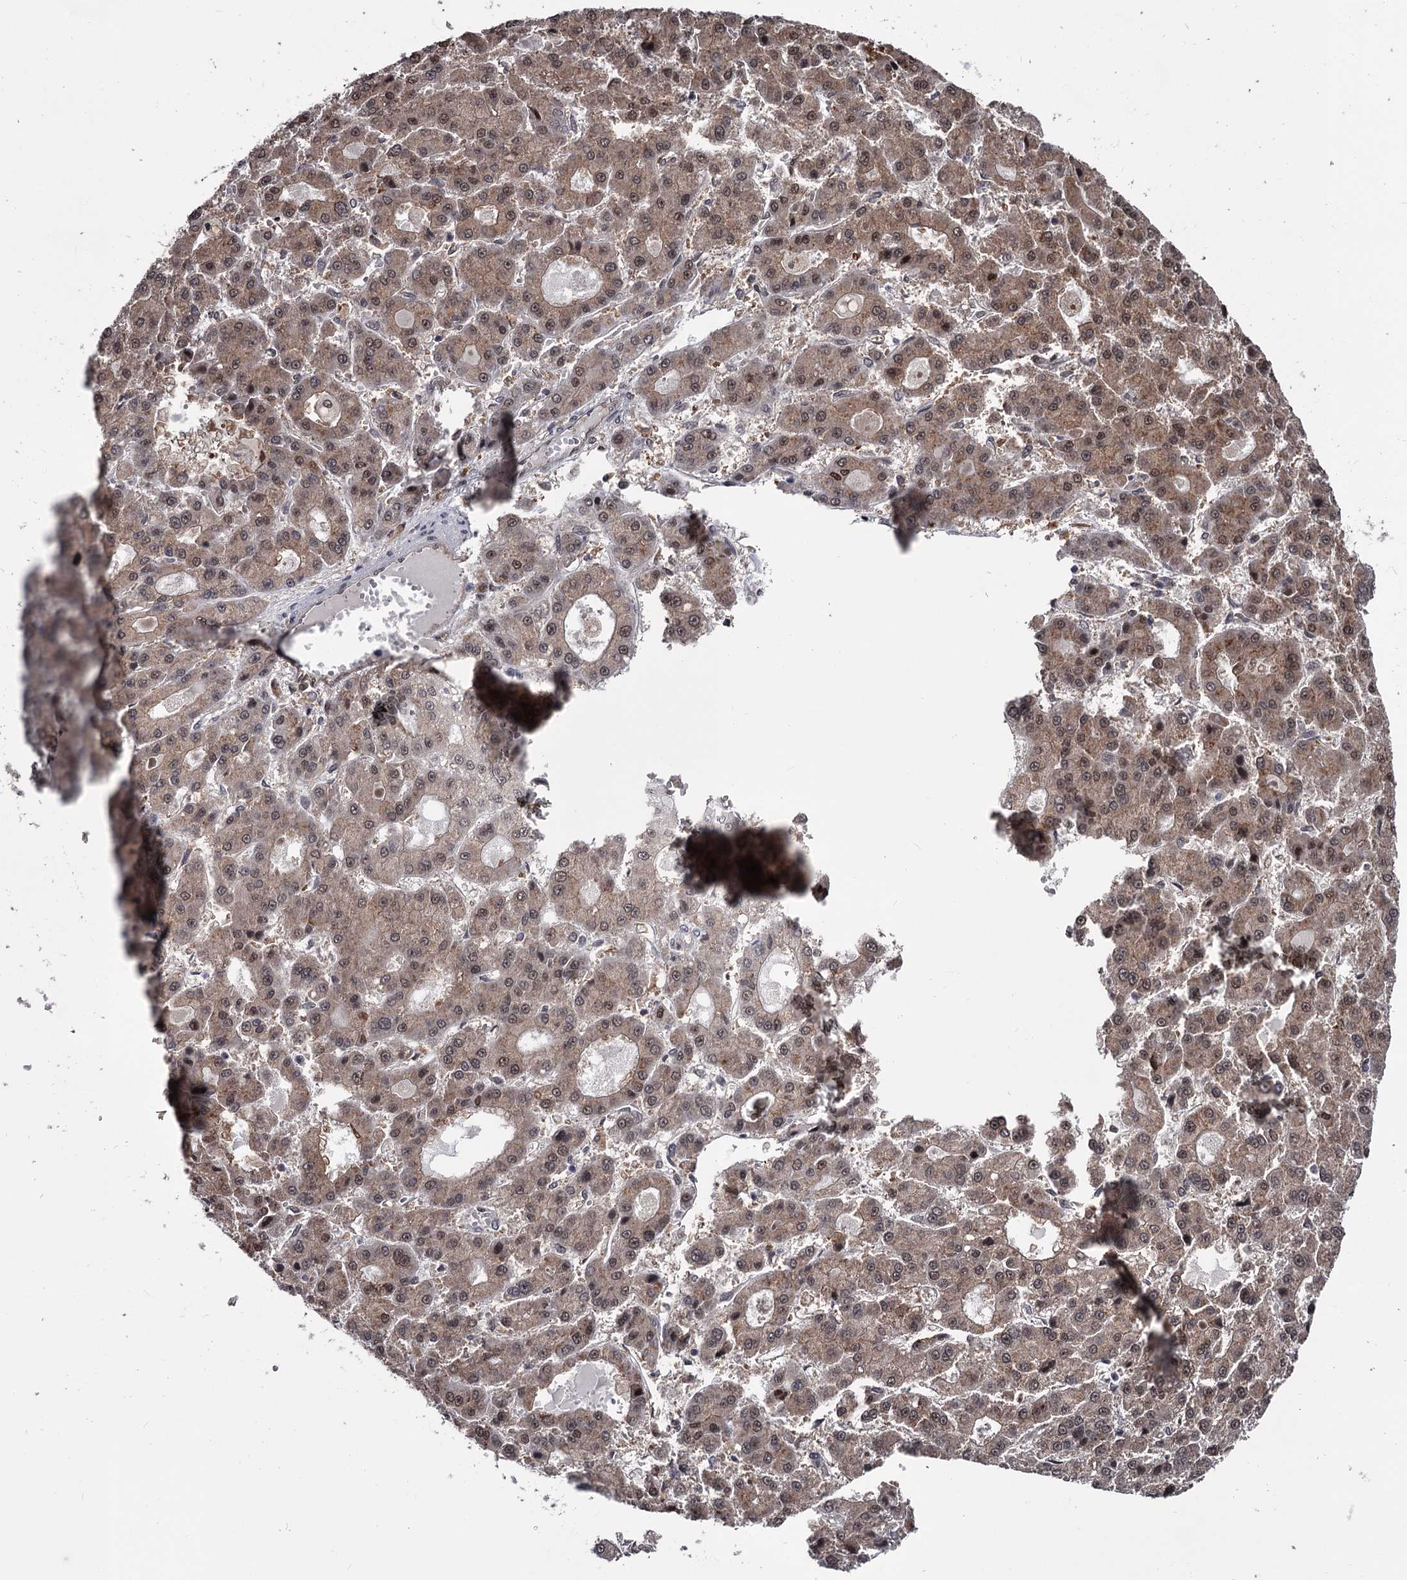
{"staining": {"intensity": "weak", "quantity": ">75%", "location": "cytoplasmic/membranous,nuclear"}, "tissue": "liver cancer", "cell_type": "Tumor cells", "image_type": "cancer", "snomed": [{"axis": "morphology", "description": "Carcinoma, Hepatocellular, NOS"}, {"axis": "topography", "description": "Liver"}], "caption": "Tumor cells display weak cytoplasmic/membranous and nuclear staining in approximately >75% of cells in liver cancer (hepatocellular carcinoma).", "gene": "DAO", "patient": {"sex": "male", "age": 70}}